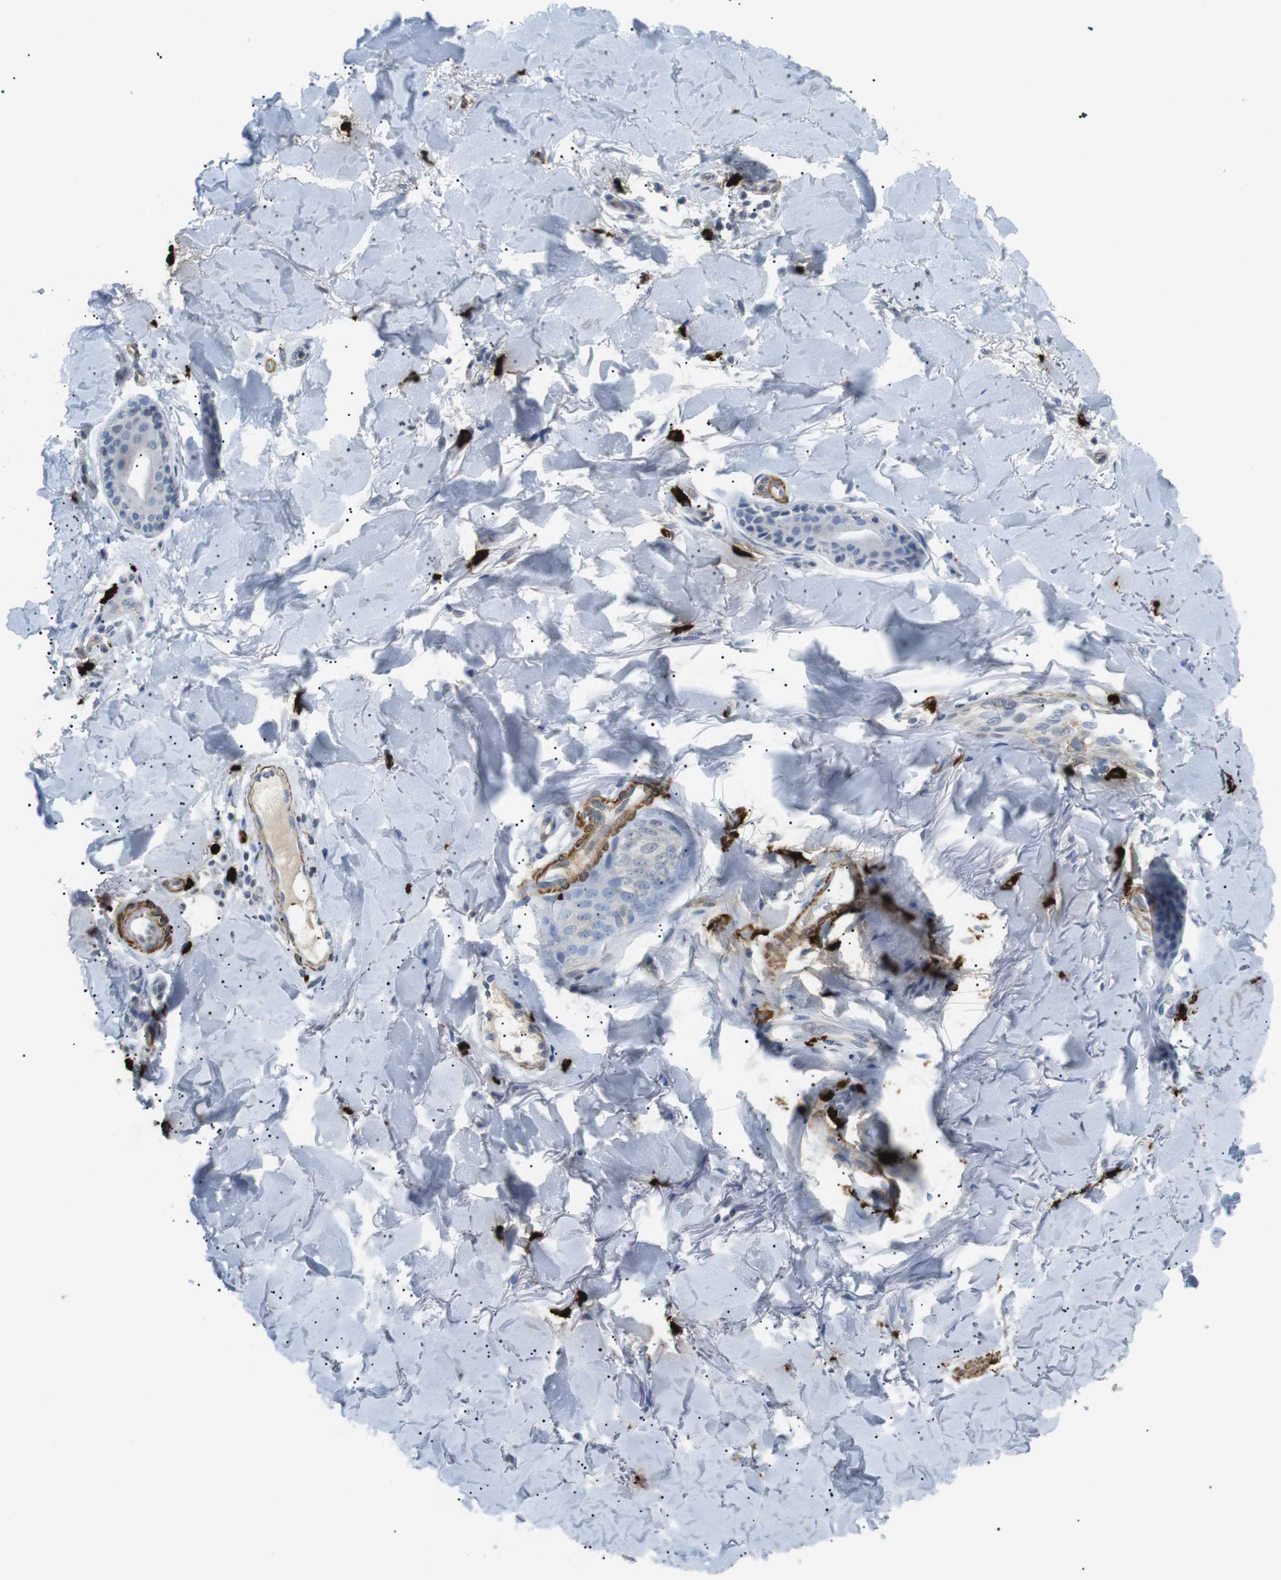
{"staining": {"intensity": "negative", "quantity": "none", "location": "none"}, "tissue": "skin cancer", "cell_type": "Tumor cells", "image_type": "cancer", "snomed": [{"axis": "morphology", "description": "Normal tissue, NOS"}, {"axis": "morphology", "description": "Basal cell carcinoma"}, {"axis": "topography", "description": "Skin"}], "caption": "Skin cancer (basal cell carcinoma) was stained to show a protein in brown. There is no significant staining in tumor cells.", "gene": "GZMM", "patient": {"sex": "male", "age": 52}}